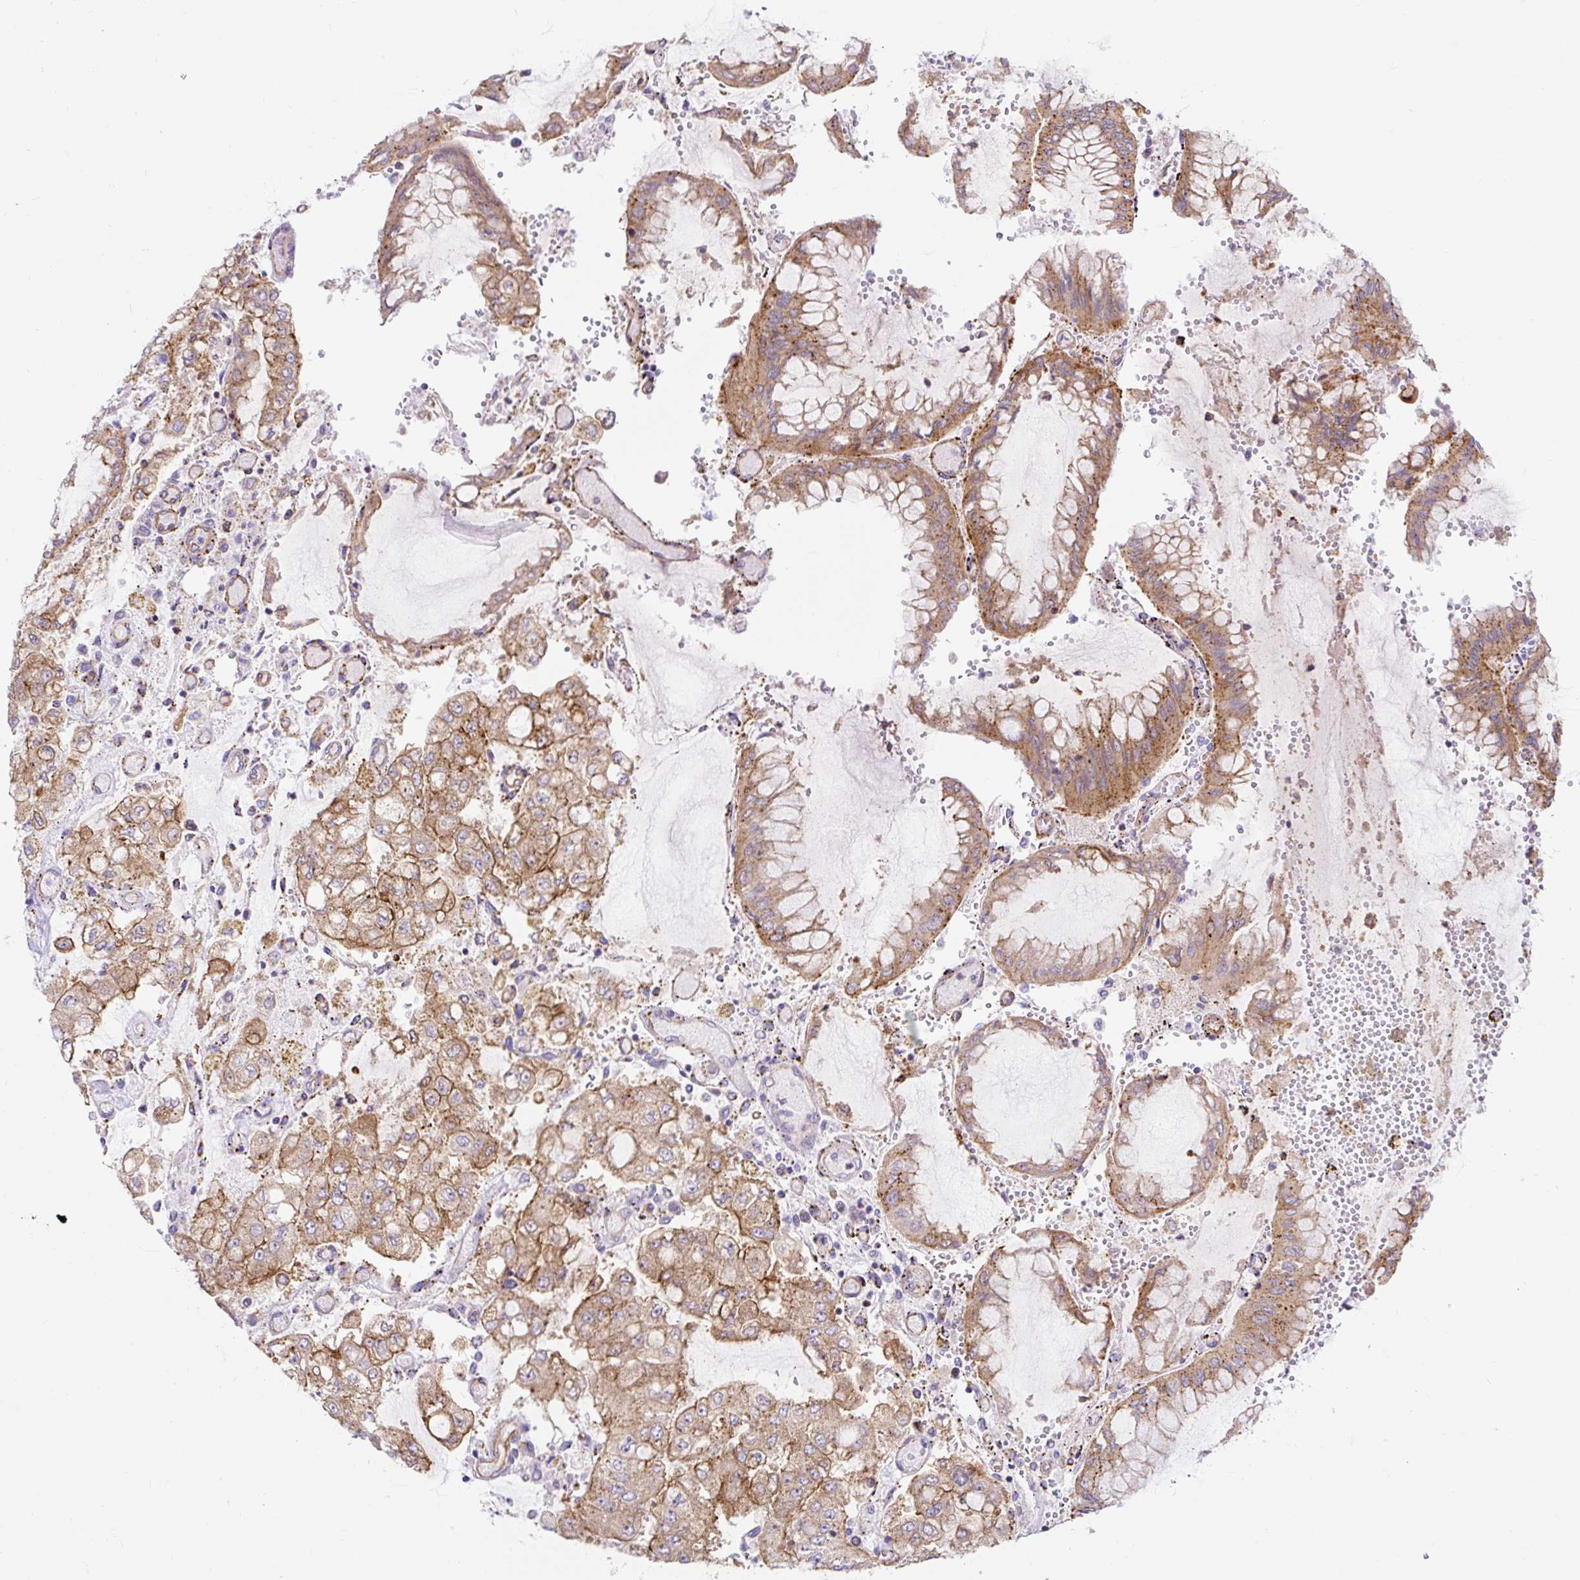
{"staining": {"intensity": "moderate", "quantity": ">75%", "location": "cytoplasmic/membranous"}, "tissue": "stomach cancer", "cell_type": "Tumor cells", "image_type": "cancer", "snomed": [{"axis": "morphology", "description": "Adenocarcinoma, NOS"}, {"axis": "topography", "description": "Stomach"}], "caption": "Moderate cytoplasmic/membranous expression is identified in approximately >75% of tumor cells in adenocarcinoma (stomach).", "gene": "HIP1R", "patient": {"sex": "male", "age": 76}}